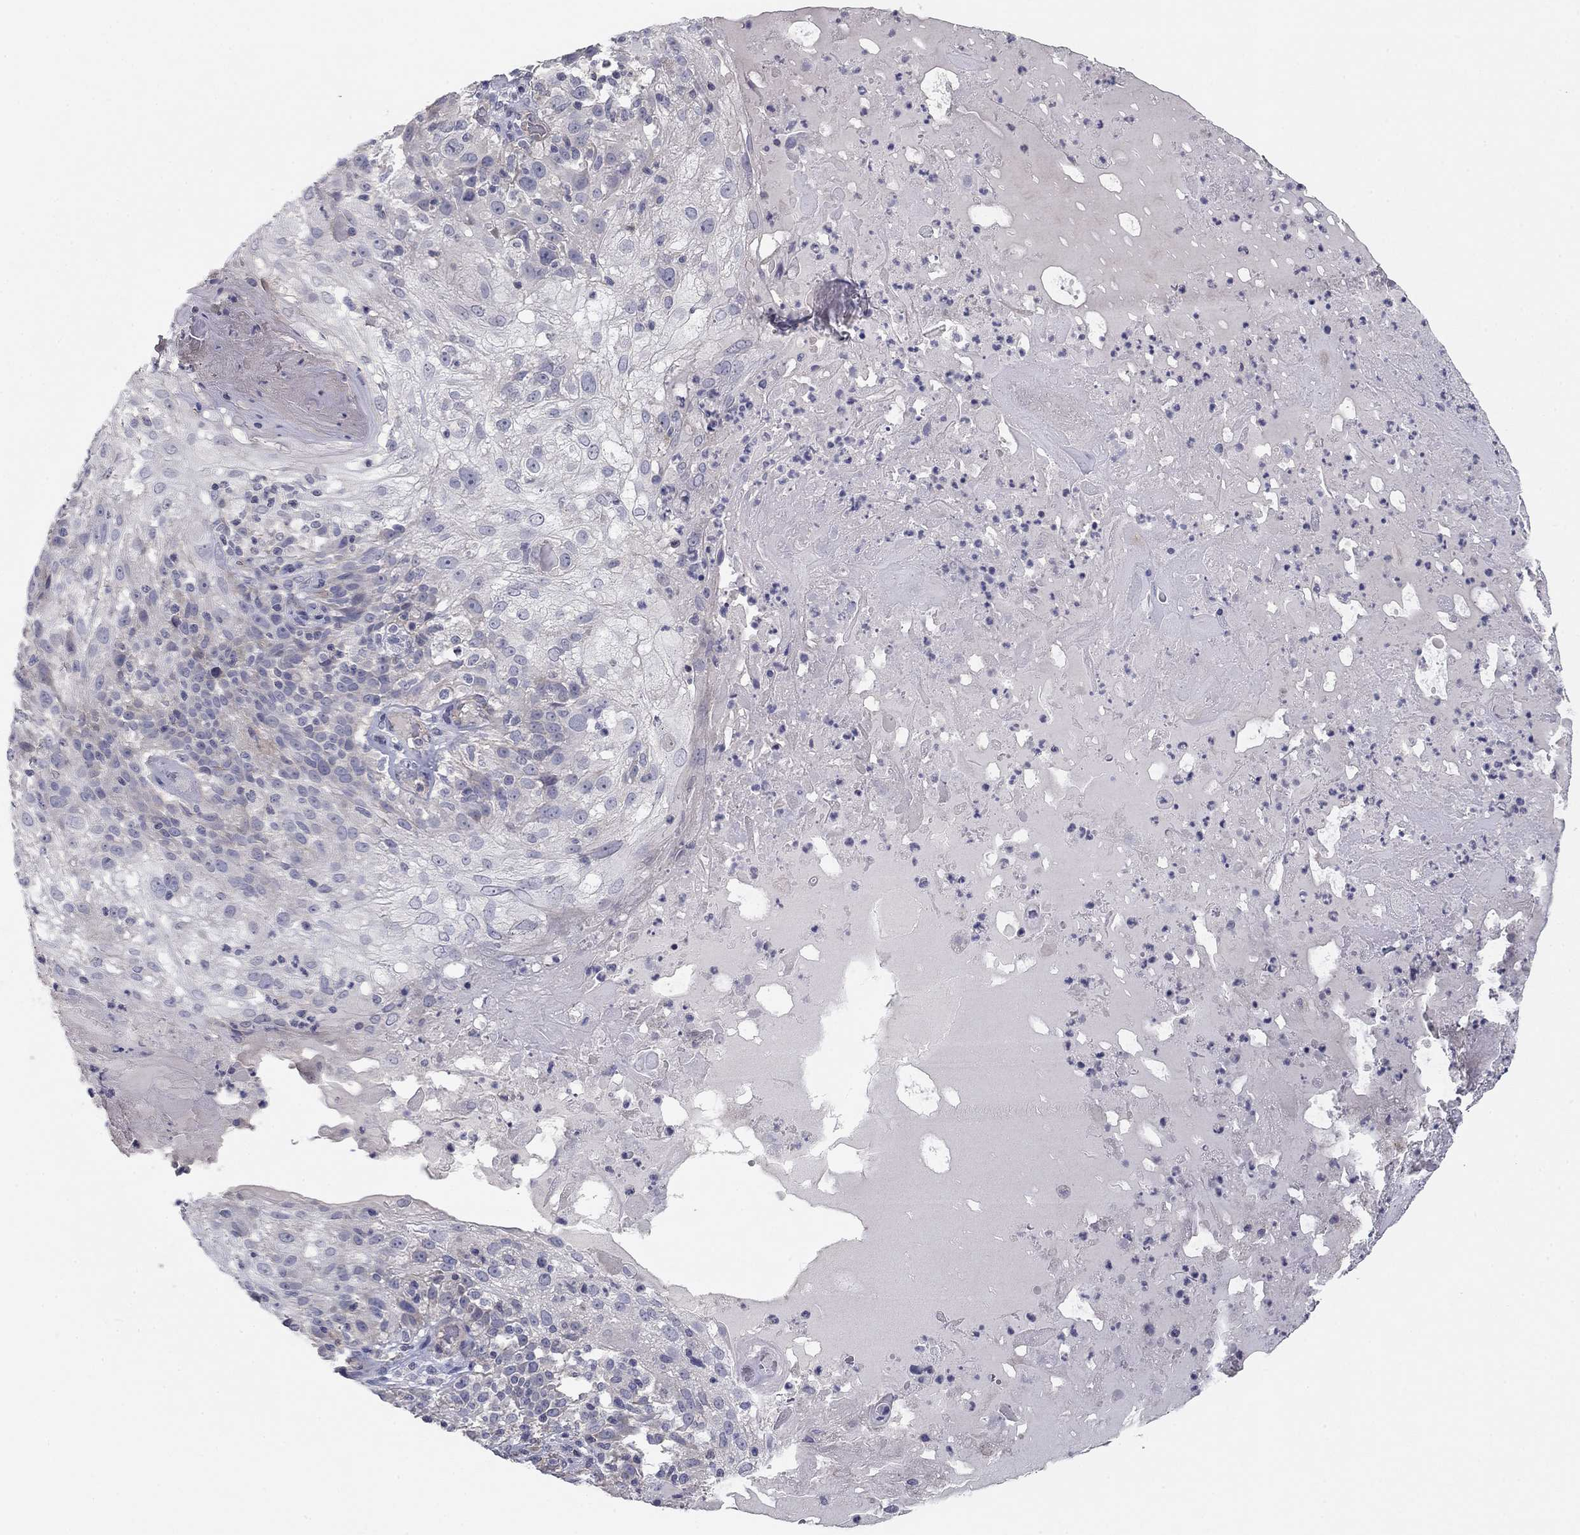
{"staining": {"intensity": "negative", "quantity": "none", "location": "none"}, "tissue": "skin cancer", "cell_type": "Tumor cells", "image_type": "cancer", "snomed": [{"axis": "morphology", "description": "Normal tissue, NOS"}, {"axis": "morphology", "description": "Squamous cell carcinoma, NOS"}, {"axis": "topography", "description": "Skin"}], "caption": "The histopathology image shows no significant expression in tumor cells of skin cancer (squamous cell carcinoma).", "gene": "SEPTIN3", "patient": {"sex": "female", "age": 83}}